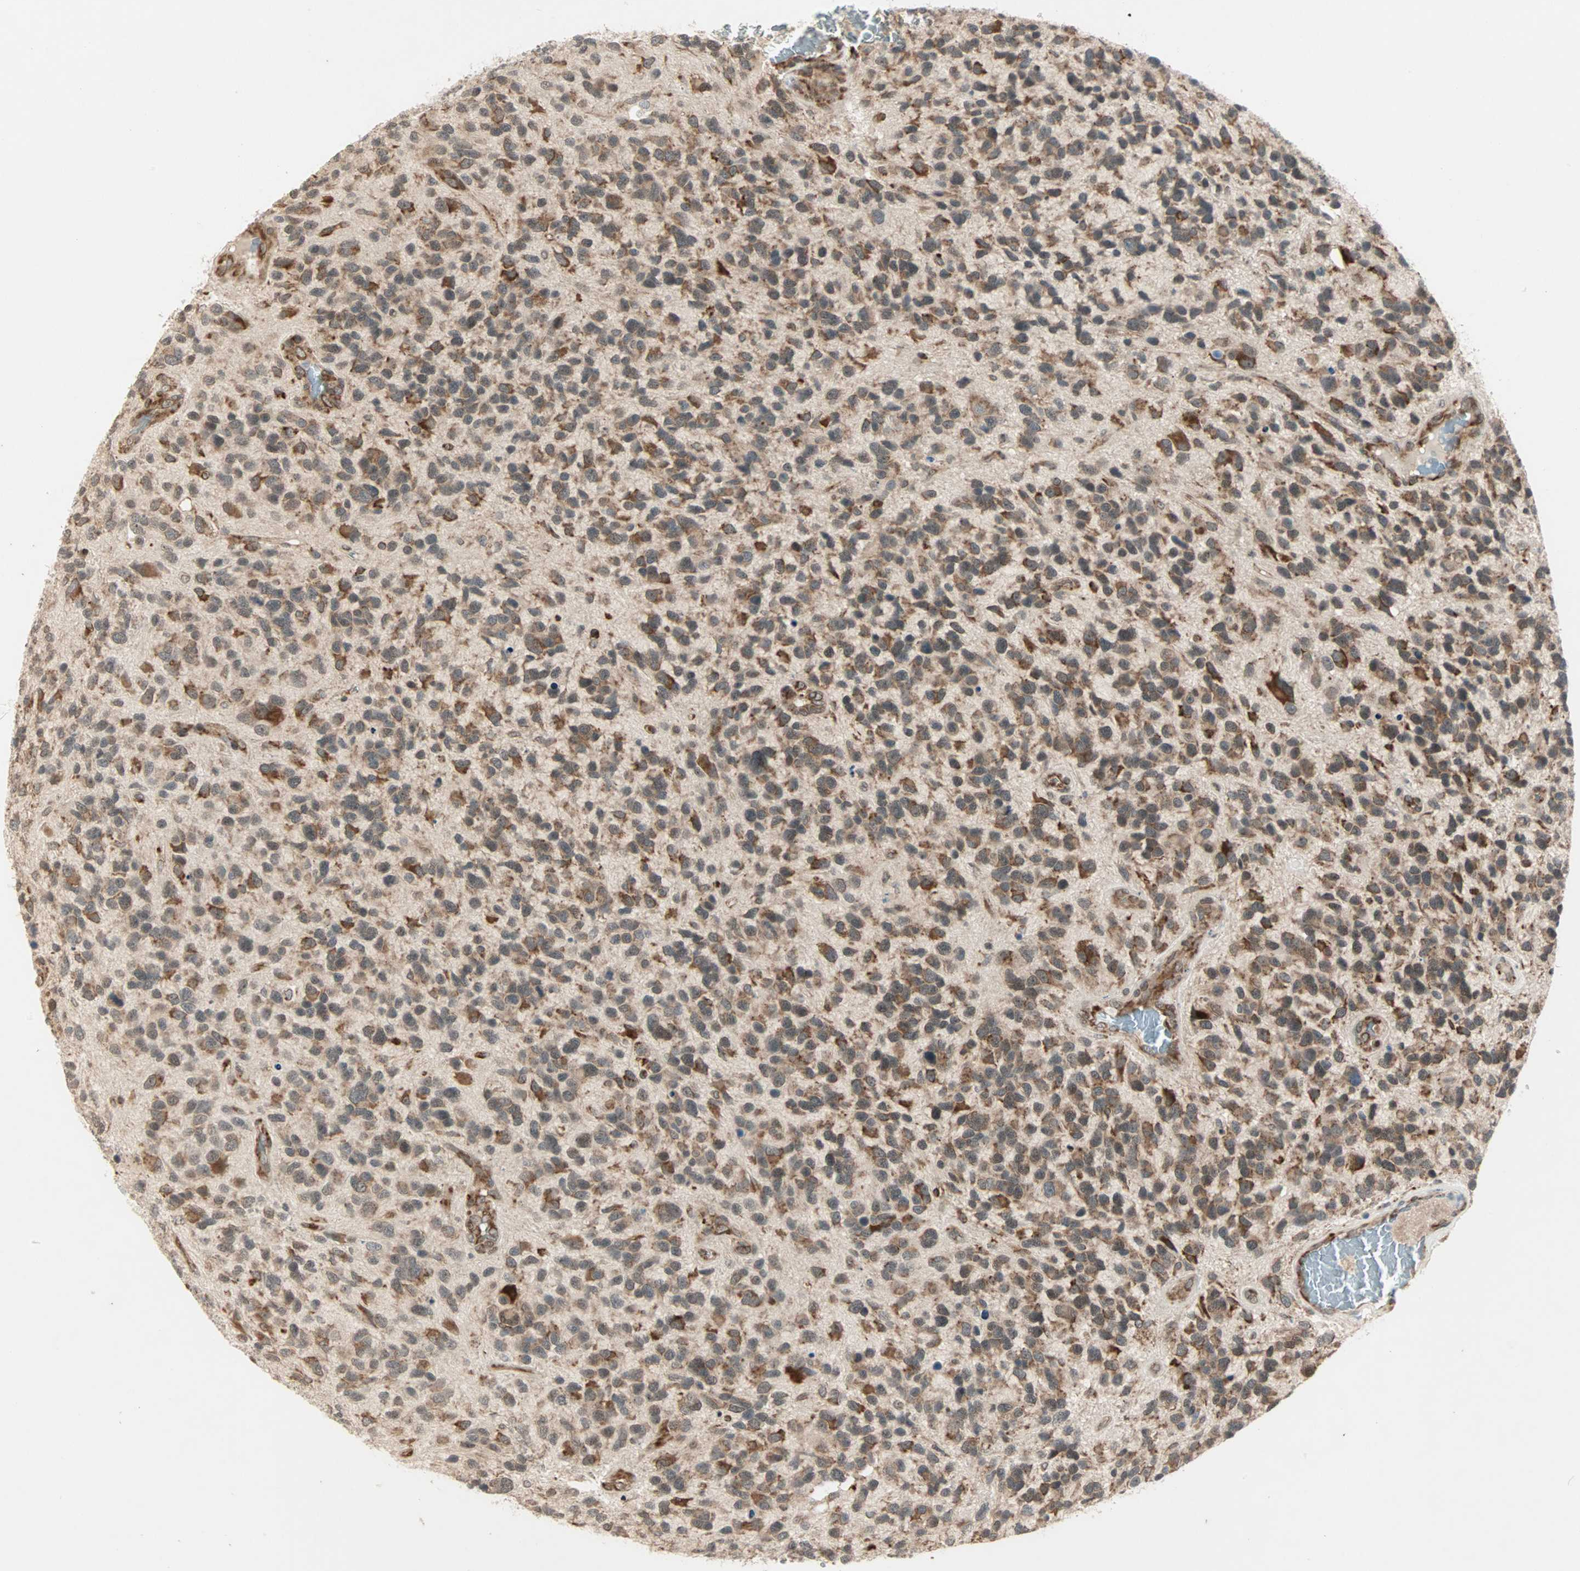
{"staining": {"intensity": "strong", "quantity": "25%-75%", "location": "cytoplasmic/membranous"}, "tissue": "glioma", "cell_type": "Tumor cells", "image_type": "cancer", "snomed": [{"axis": "morphology", "description": "Glioma, malignant, High grade"}, {"axis": "topography", "description": "Brain"}], "caption": "A micrograph of human glioma stained for a protein exhibits strong cytoplasmic/membranous brown staining in tumor cells.", "gene": "ZNF37A", "patient": {"sex": "female", "age": 58}}